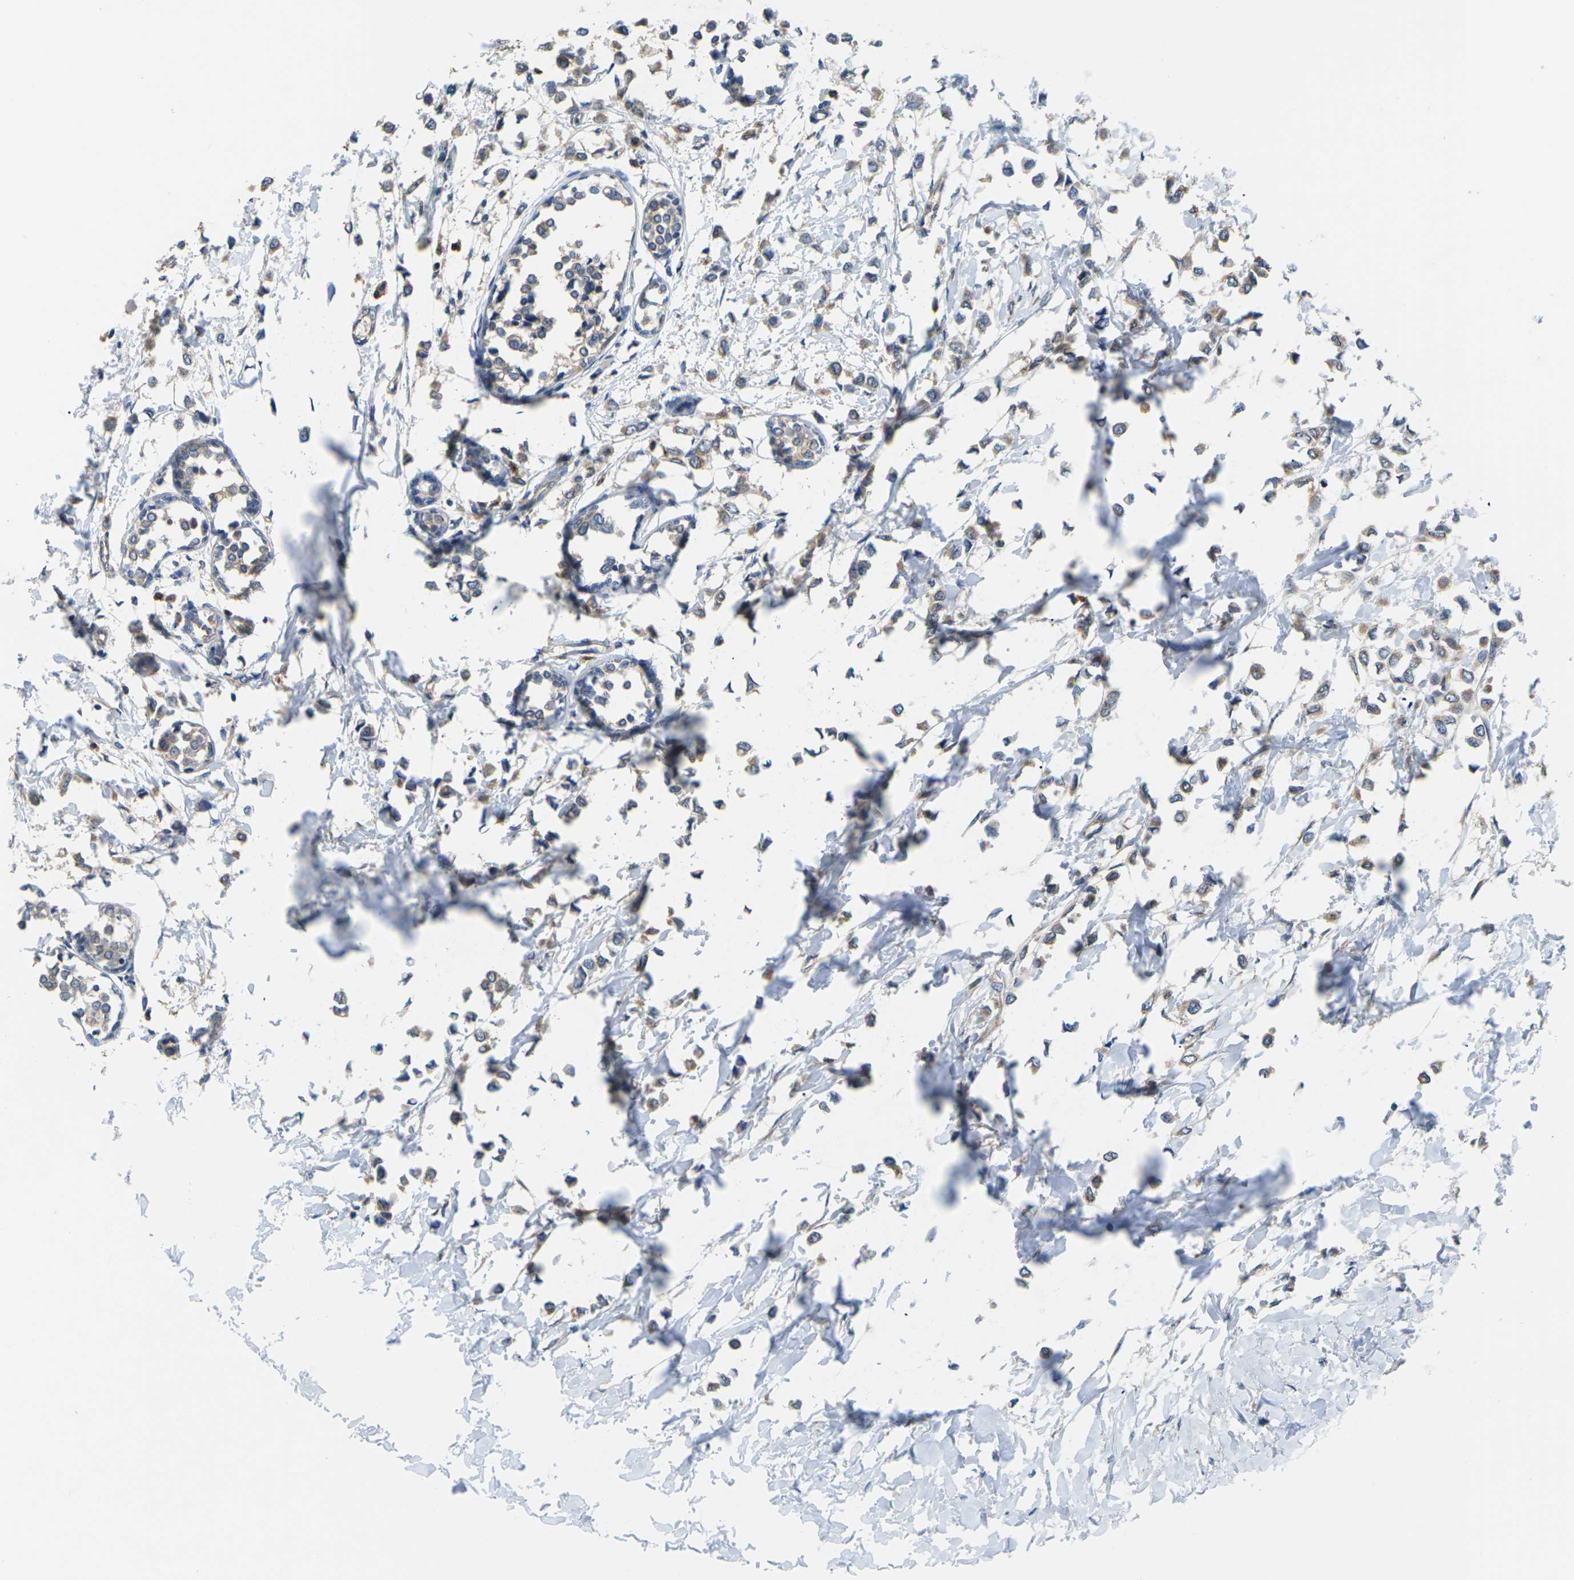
{"staining": {"intensity": "weak", "quantity": "25%-75%", "location": "cytoplasmic/membranous"}, "tissue": "breast cancer", "cell_type": "Tumor cells", "image_type": "cancer", "snomed": [{"axis": "morphology", "description": "Lobular carcinoma"}, {"axis": "topography", "description": "Breast"}], "caption": "Protein expression analysis of breast cancer displays weak cytoplasmic/membranous staining in about 25%-75% of tumor cells.", "gene": "TMCC2", "patient": {"sex": "female", "age": 51}}